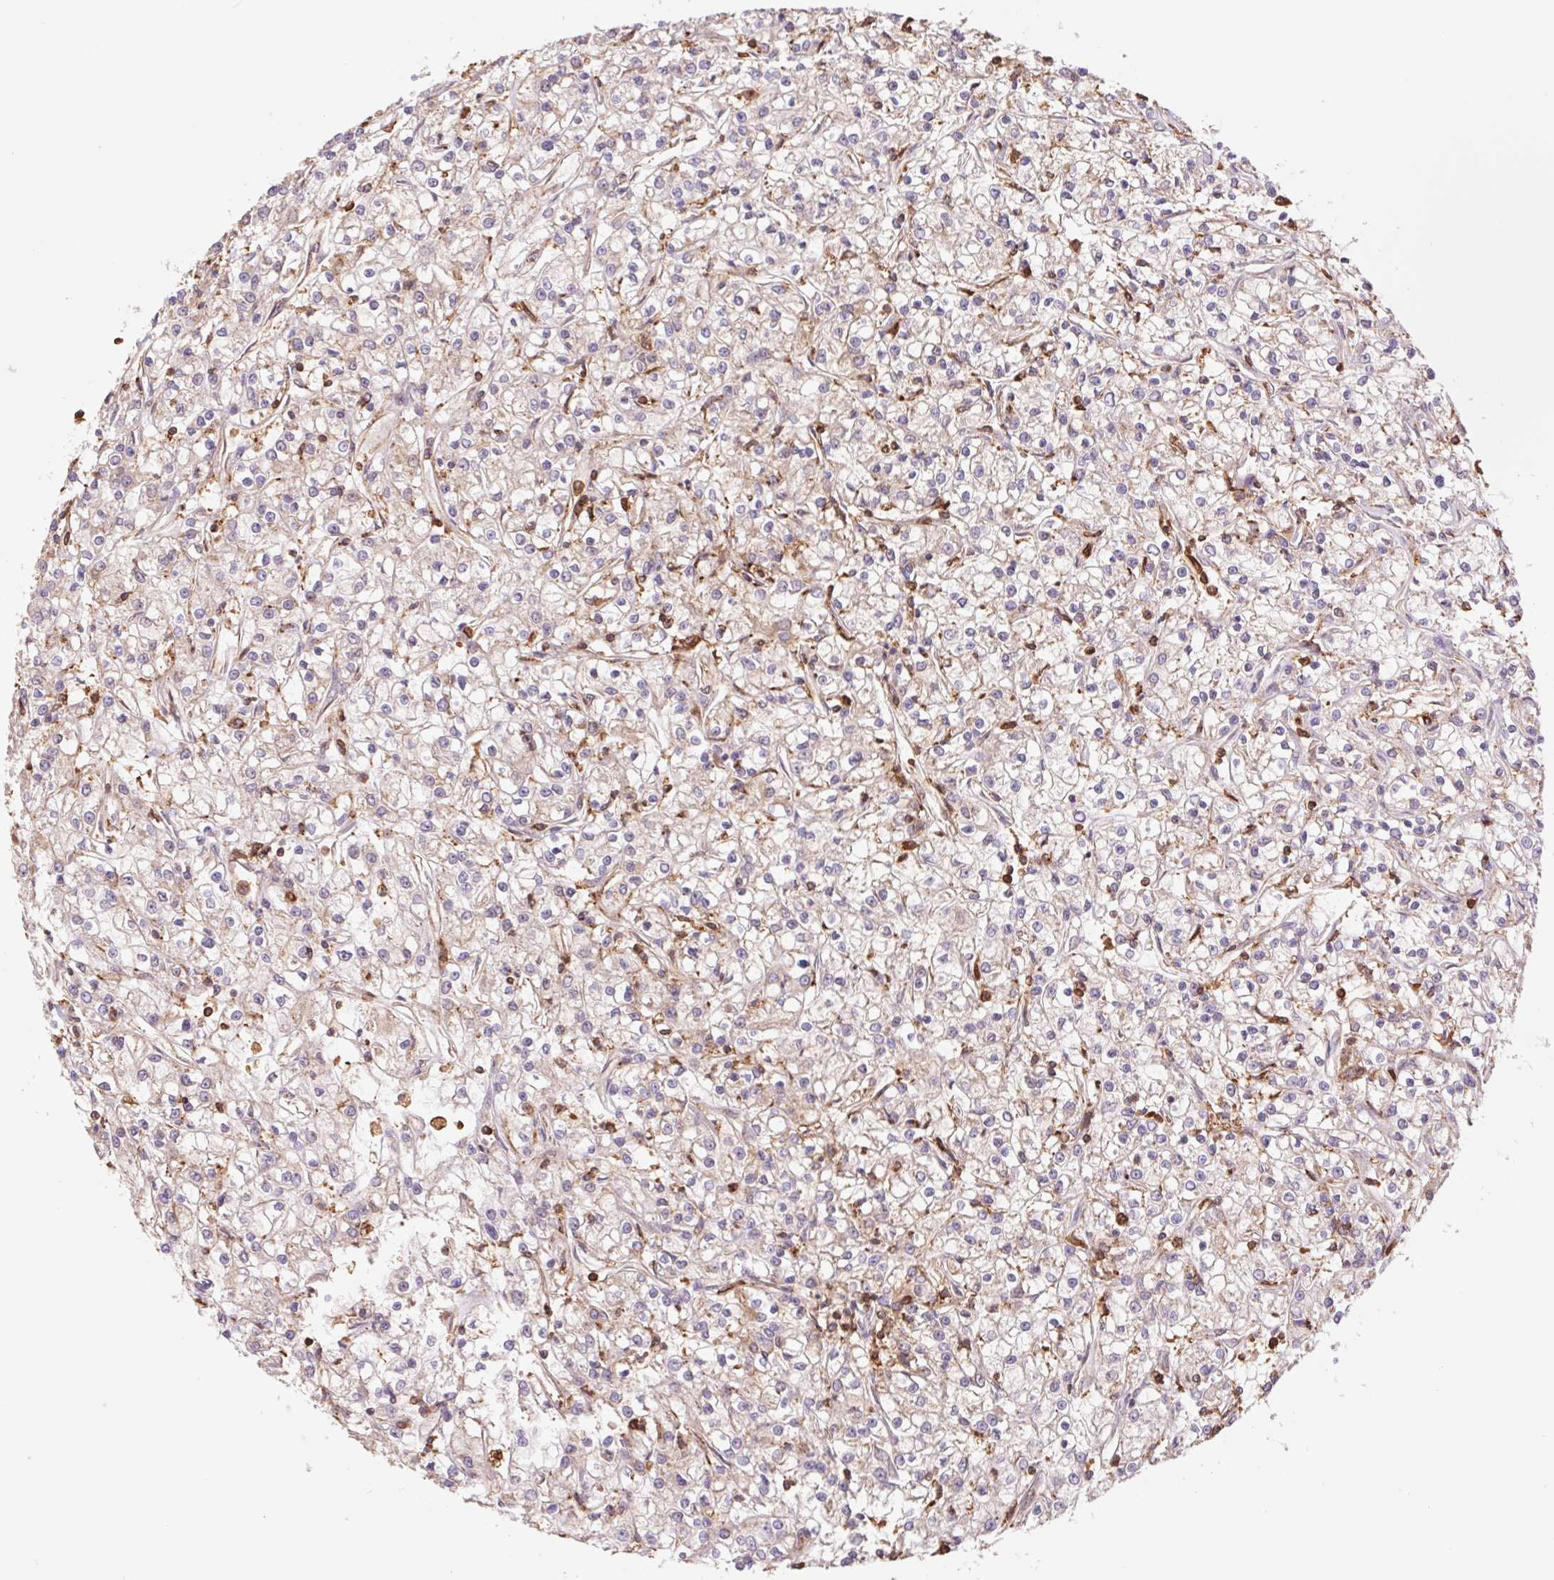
{"staining": {"intensity": "negative", "quantity": "none", "location": "none"}, "tissue": "renal cancer", "cell_type": "Tumor cells", "image_type": "cancer", "snomed": [{"axis": "morphology", "description": "Adenocarcinoma, NOS"}, {"axis": "topography", "description": "Kidney"}], "caption": "Tumor cells show no significant staining in renal cancer.", "gene": "URM1", "patient": {"sex": "female", "age": 59}}